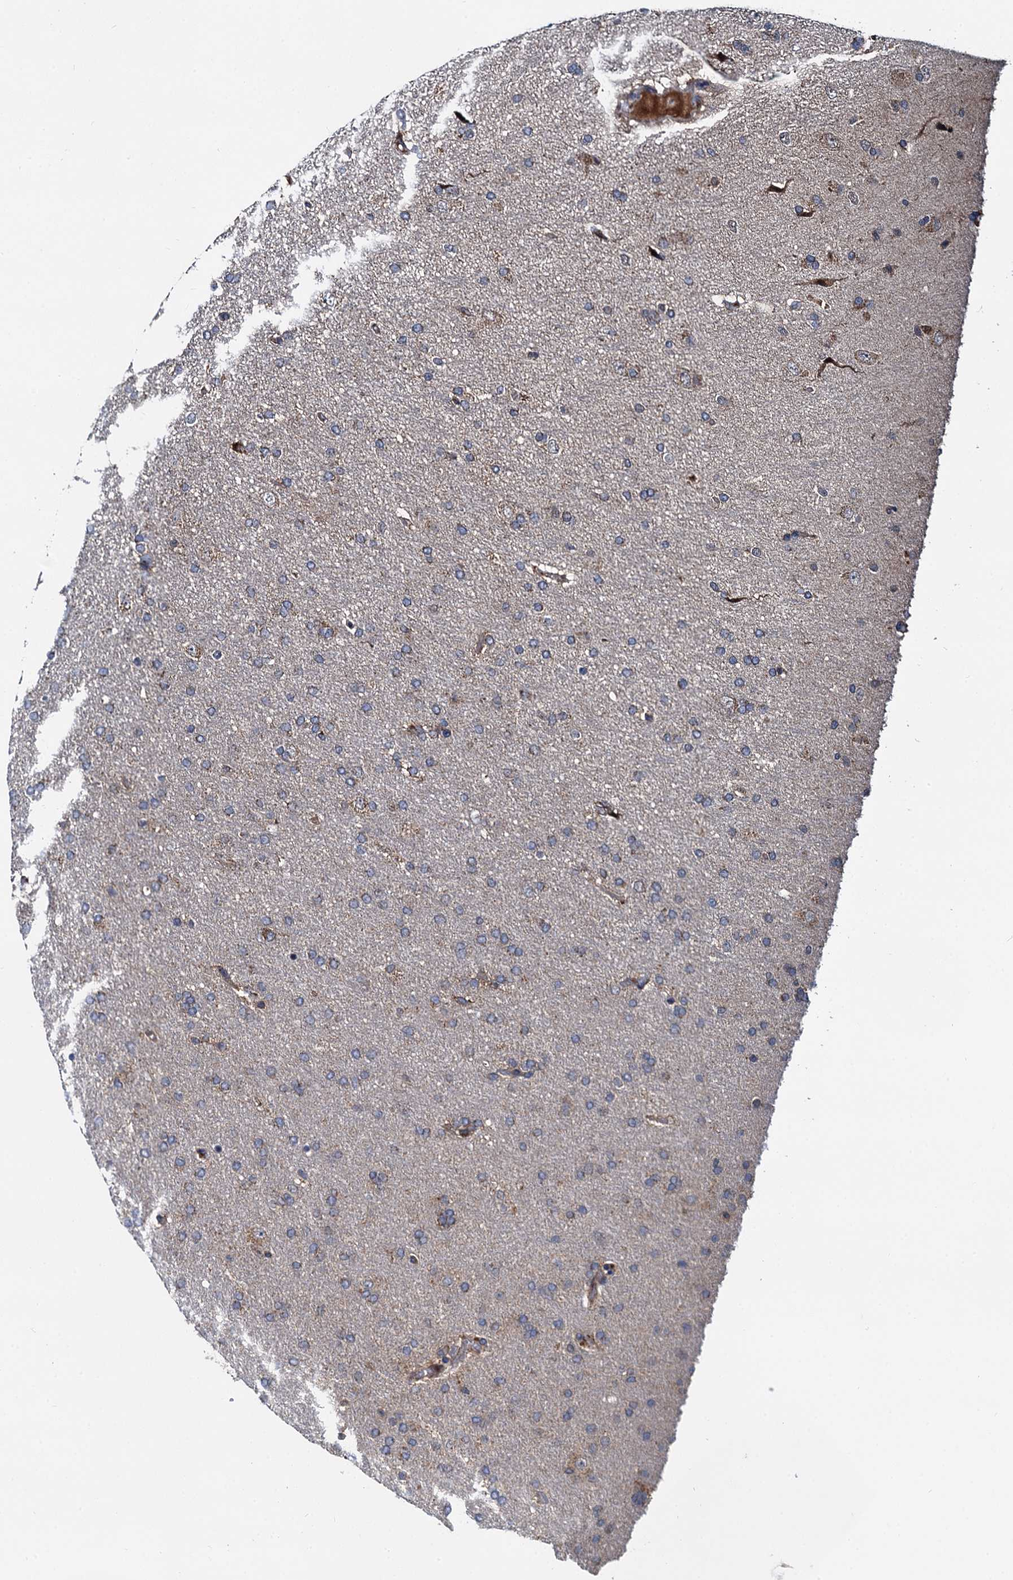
{"staining": {"intensity": "negative", "quantity": "none", "location": "none"}, "tissue": "glioma", "cell_type": "Tumor cells", "image_type": "cancer", "snomed": [{"axis": "morphology", "description": "Glioma, malignant, High grade"}, {"axis": "topography", "description": "Brain"}], "caption": "Photomicrograph shows no significant protein positivity in tumor cells of glioma. The staining was performed using DAB (3,3'-diaminobenzidine) to visualize the protein expression in brown, while the nuclei were stained in blue with hematoxylin (Magnification: 20x).", "gene": "SPRYD3", "patient": {"sex": "male", "age": 72}}